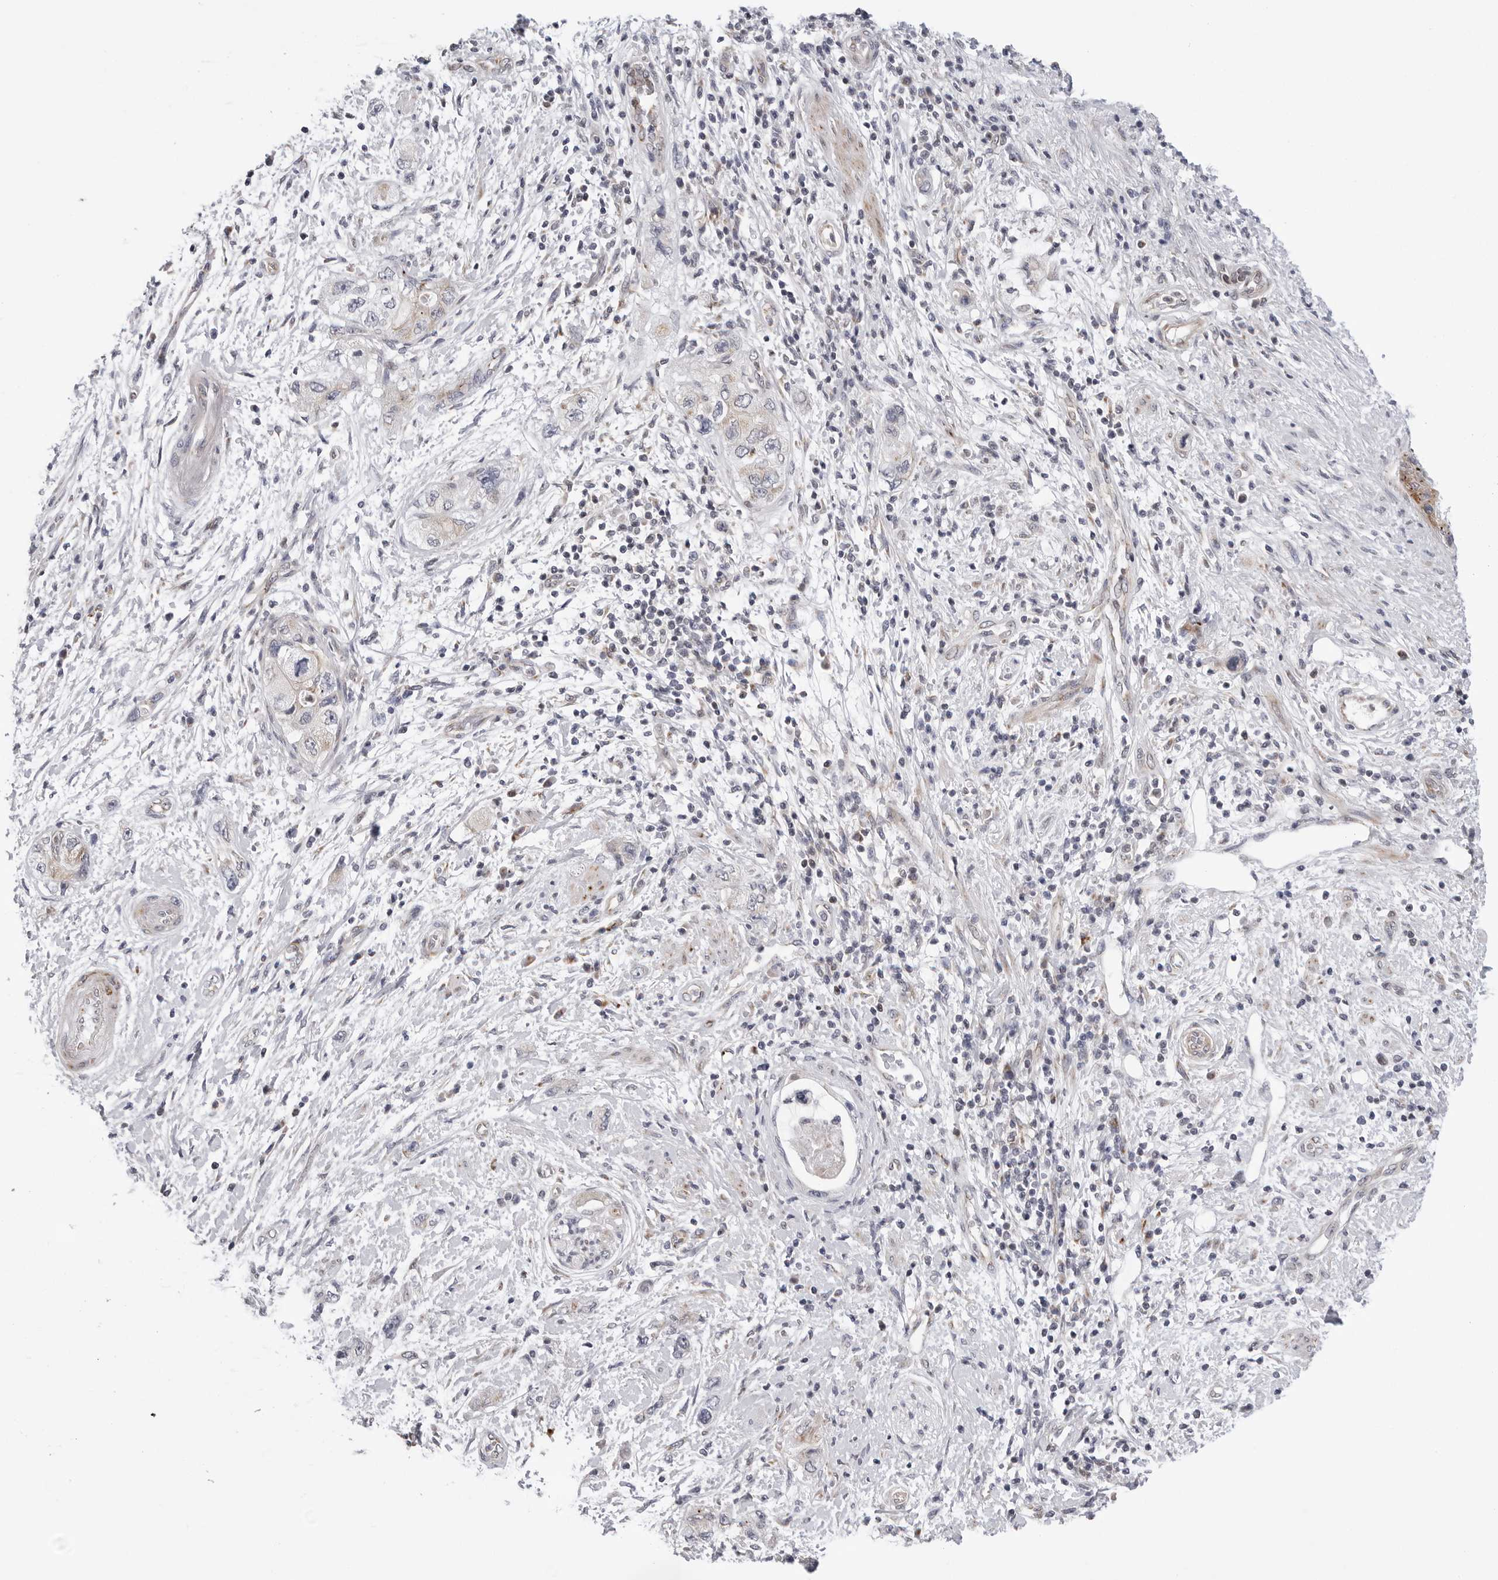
{"staining": {"intensity": "weak", "quantity": "<25%", "location": "cytoplasmic/membranous"}, "tissue": "pancreatic cancer", "cell_type": "Tumor cells", "image_type": "cancer", "snomed": [{"axis": "morphology", "description": "Adenocarcinoma, NOS"}, {"axis": "topography", "description": "Pancreas"}], "caption": "IHC of adenocarcinoma (pancreatic) displays no staining in tumor cells.", "gene": "CDK20", "patient": {"sex": "female", "age": 73}}